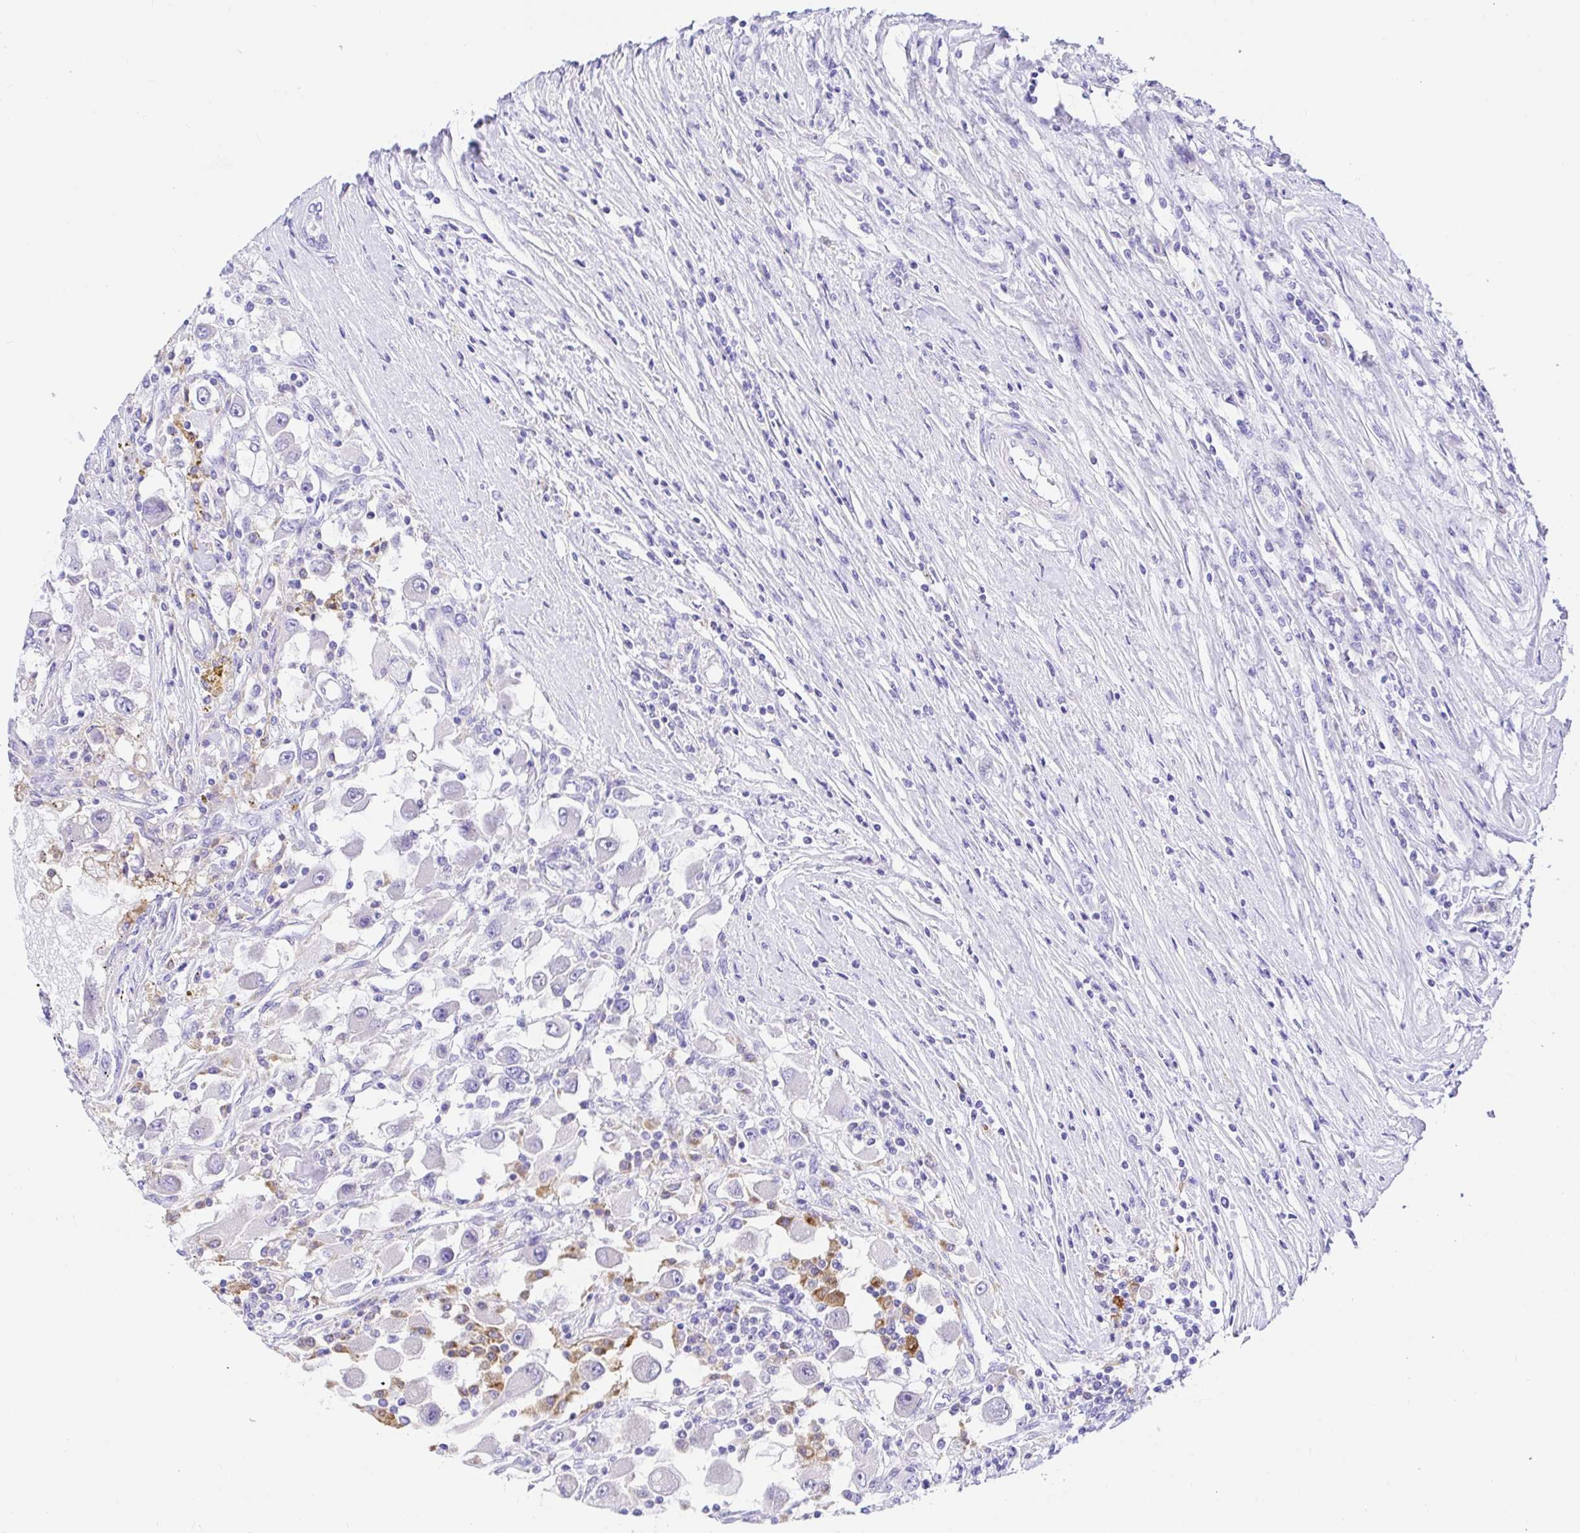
{"staining": {"intensity": "negative", "quantity": "none", "location": "none"}, "tissue": "renal cancer", "cell_type": "Tumor cells", "image_type": "cancer", "snomed": [{"axis": "morphology", "description": "Adenocarcinoma, NOS"}, {"axis": "topography", "description": "Kidney"}], "caption": "Immunohistochemistry (IHC) image of human renal adenocarcinoma stained for a protein (brown), which demonstrates no expression in tumor cells.", "gene": "BACE2", "patient": {"sex": "female", "age": 67}}